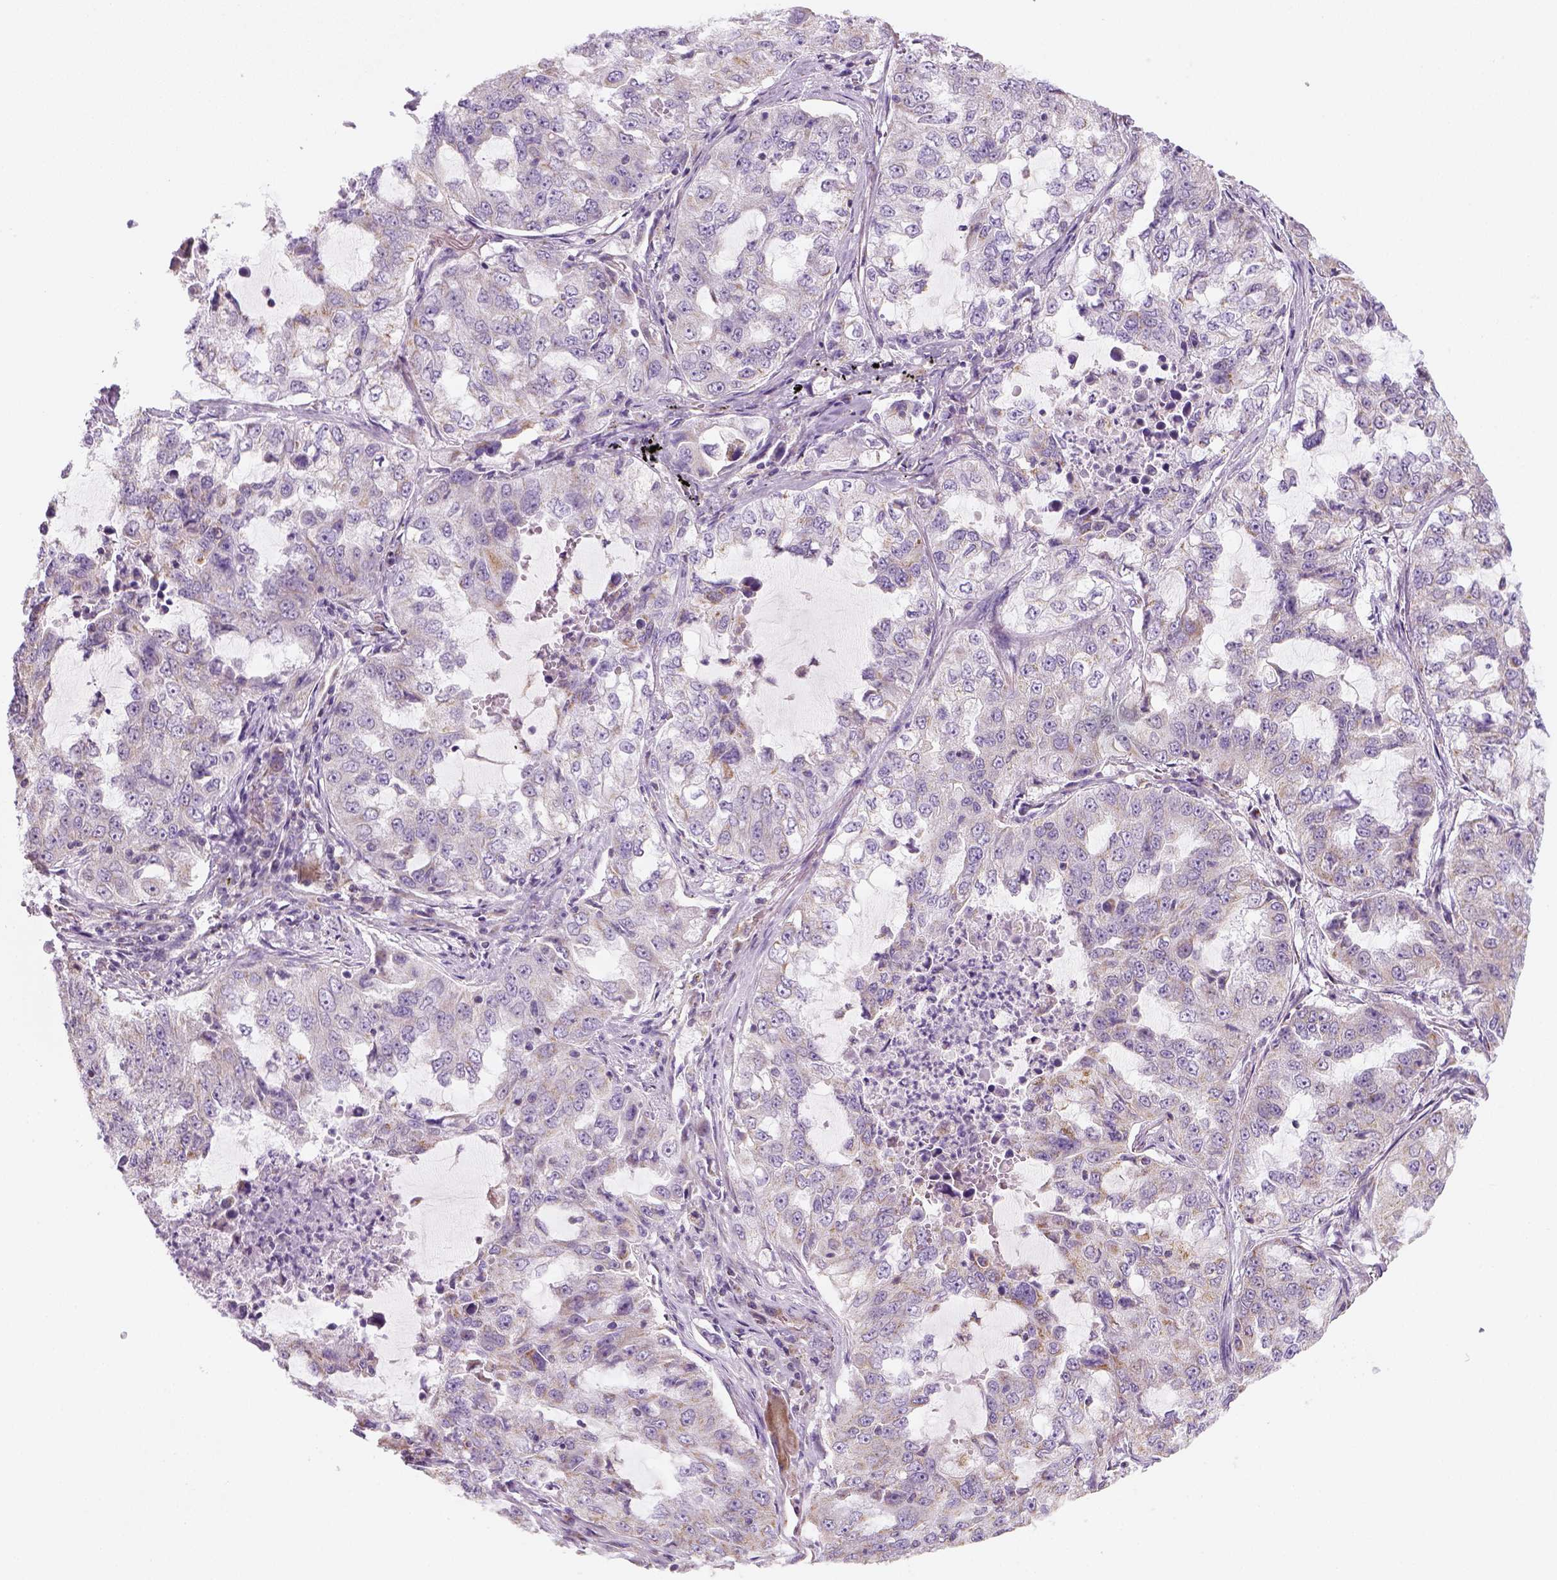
{"staining": {"intensity": "negative", "quantity": "none", "location": "none"}, "tissue": "lung cancer", "cell_type": "Tumor cells", "image_type": "cancer", "snomed": [{"axis": "morphology", "description": "Adenocarcinoma, NOS"}, {"axis": "topography", "description": "Lung"}], "caption": "Protein analysis of lung cancer reveals no significant expression in tumor cells. (Brightfield microscopy of DAB (3,3'-diaminobenzidine) immunohistochemistry at high magnification).", "gene": "AWAT2", "patient": {"sex": "female", "age": 61}}